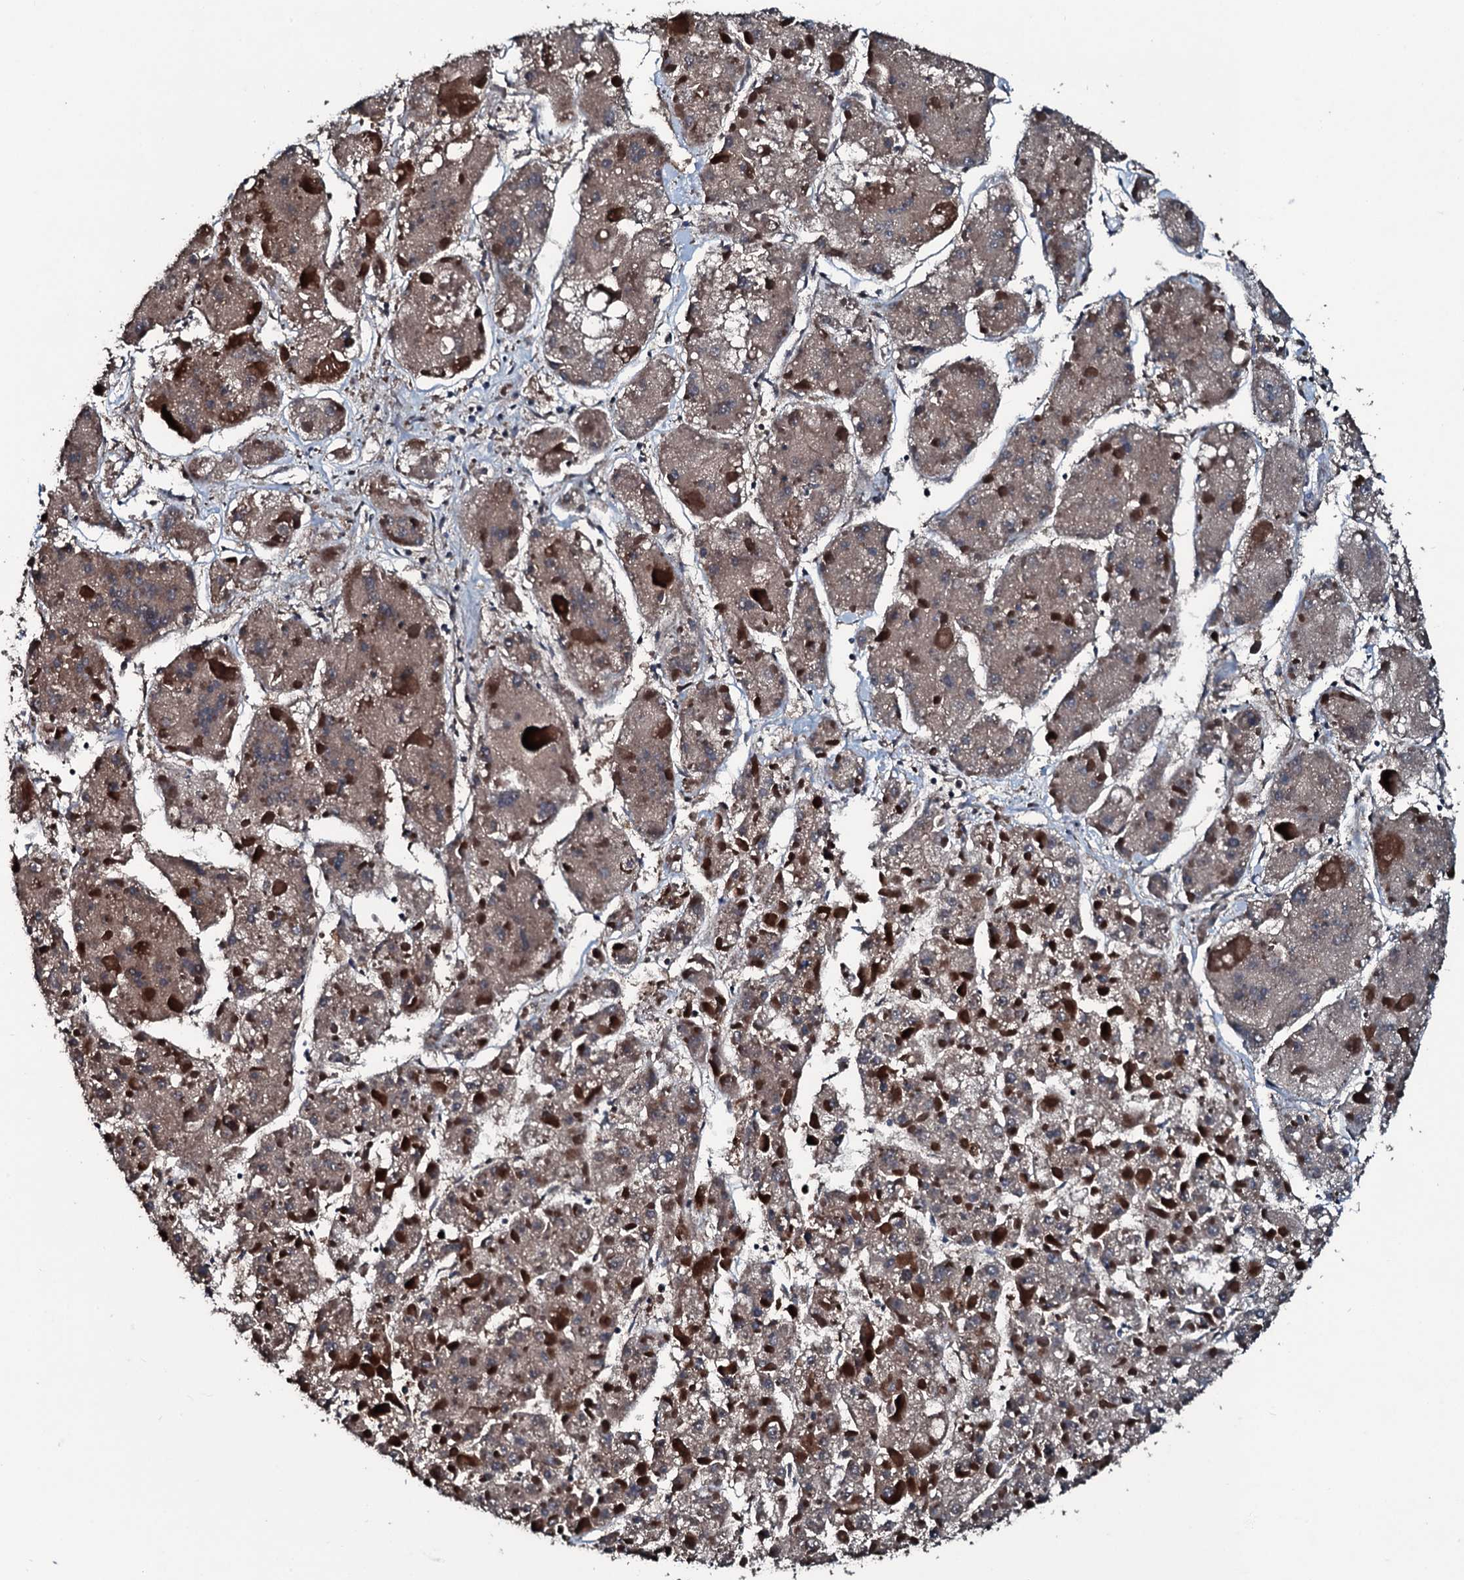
{"staining": {"intensity": "moderate", "quantity": ">75%", "location": "cytoplasmic/membranous"}, "tissue": "liver cancer", "cell_type": "Tumor cells", "image_type": "cancer", "snomed": [{"axis": "morphology", "description": "Carcinoma, Hepatocellular, NOS"}, {"axis": "topography", "description": "Liver"}], "caption": "Moderate cytoplasmic/membranous staining is seen in about >75% of tumor cells in liver cancer (hepatocellular carcinoma).", "gene": "AARS1", "patient": {"sex": "female", "age": 73}}